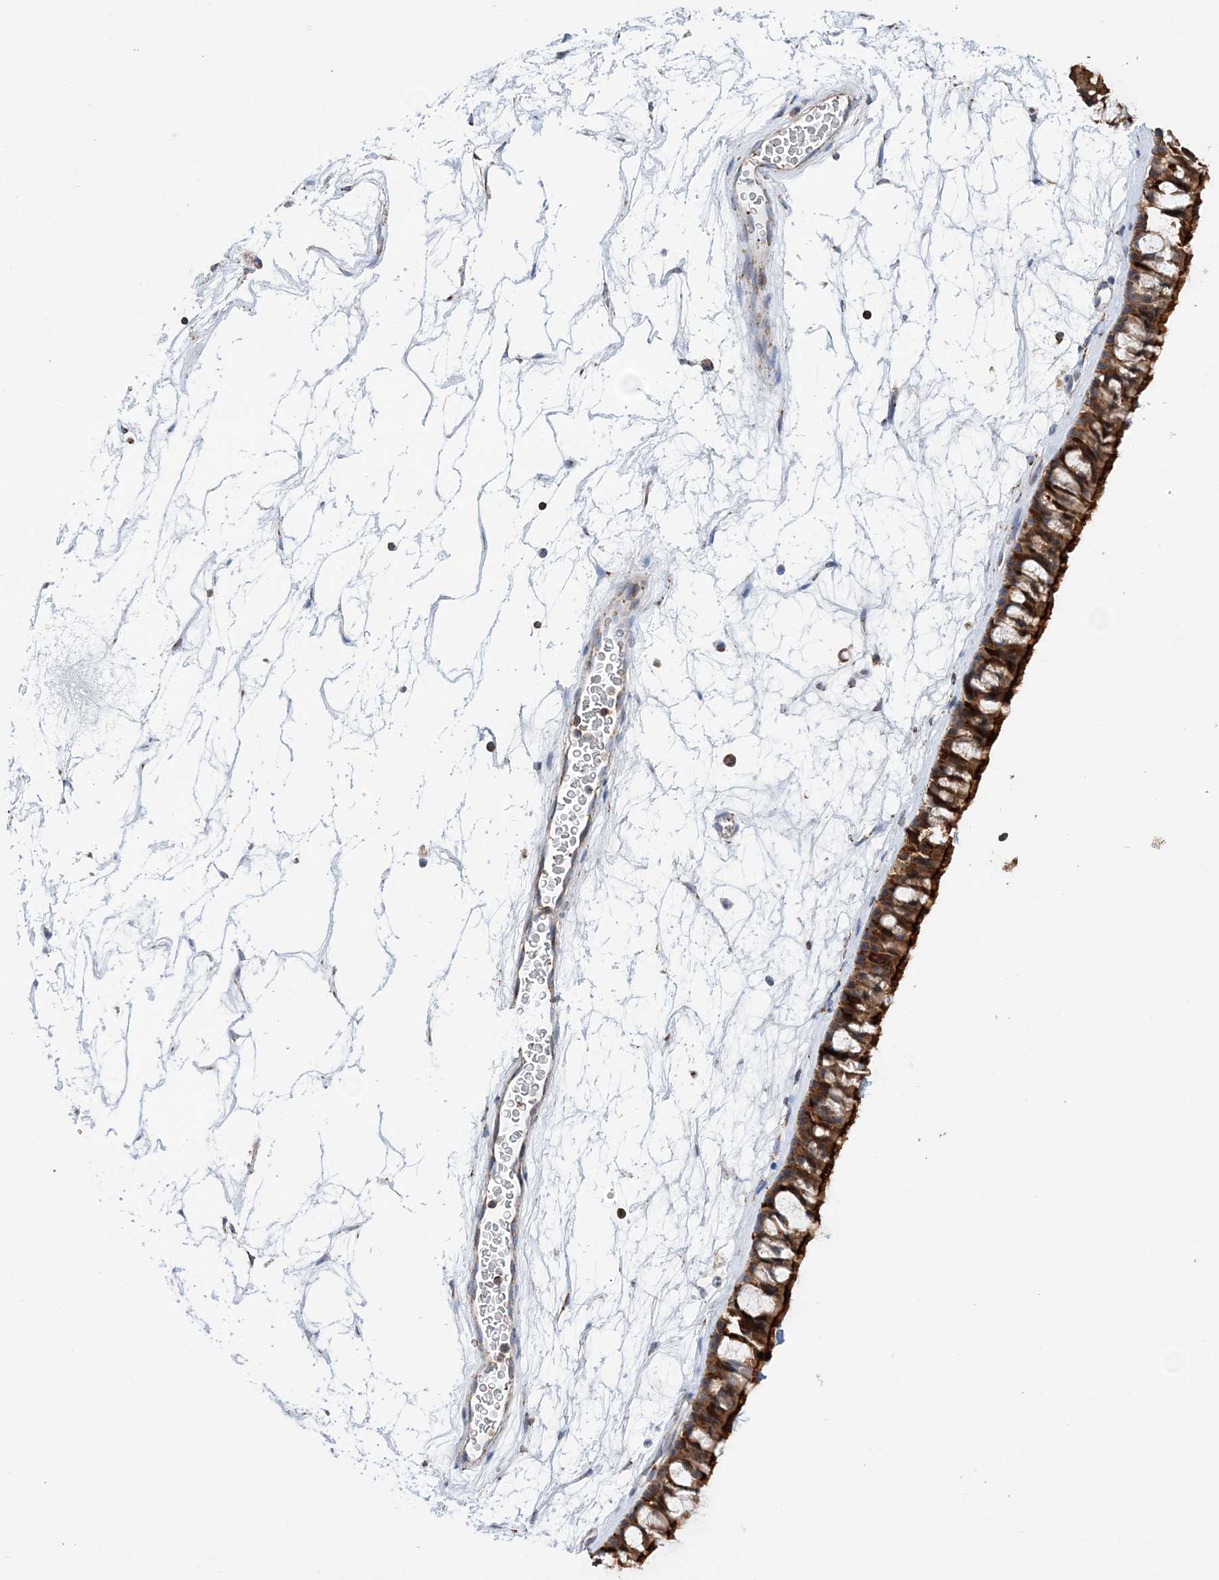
{"staining": {"intensity": "strong", "quantity": ">75%", "location": "cytoplasmic/membranous"}, "tissue": "nasopharynx", "cell_type": "Respiratory epithelial cells", "image_type": "normal", "snomed": [{"axis": "morphology", "description": "Normal tissue, NOS"}, {"axis": "topography", "description": "Nasopharynx"}], "caption": "Normal nasopharynx shows strong cytoplasmic/membranous positivity in about >75% of respiratory epithelial cells.", "gene": "TTC32", "patient": {"sex": "male", "age": 64}}